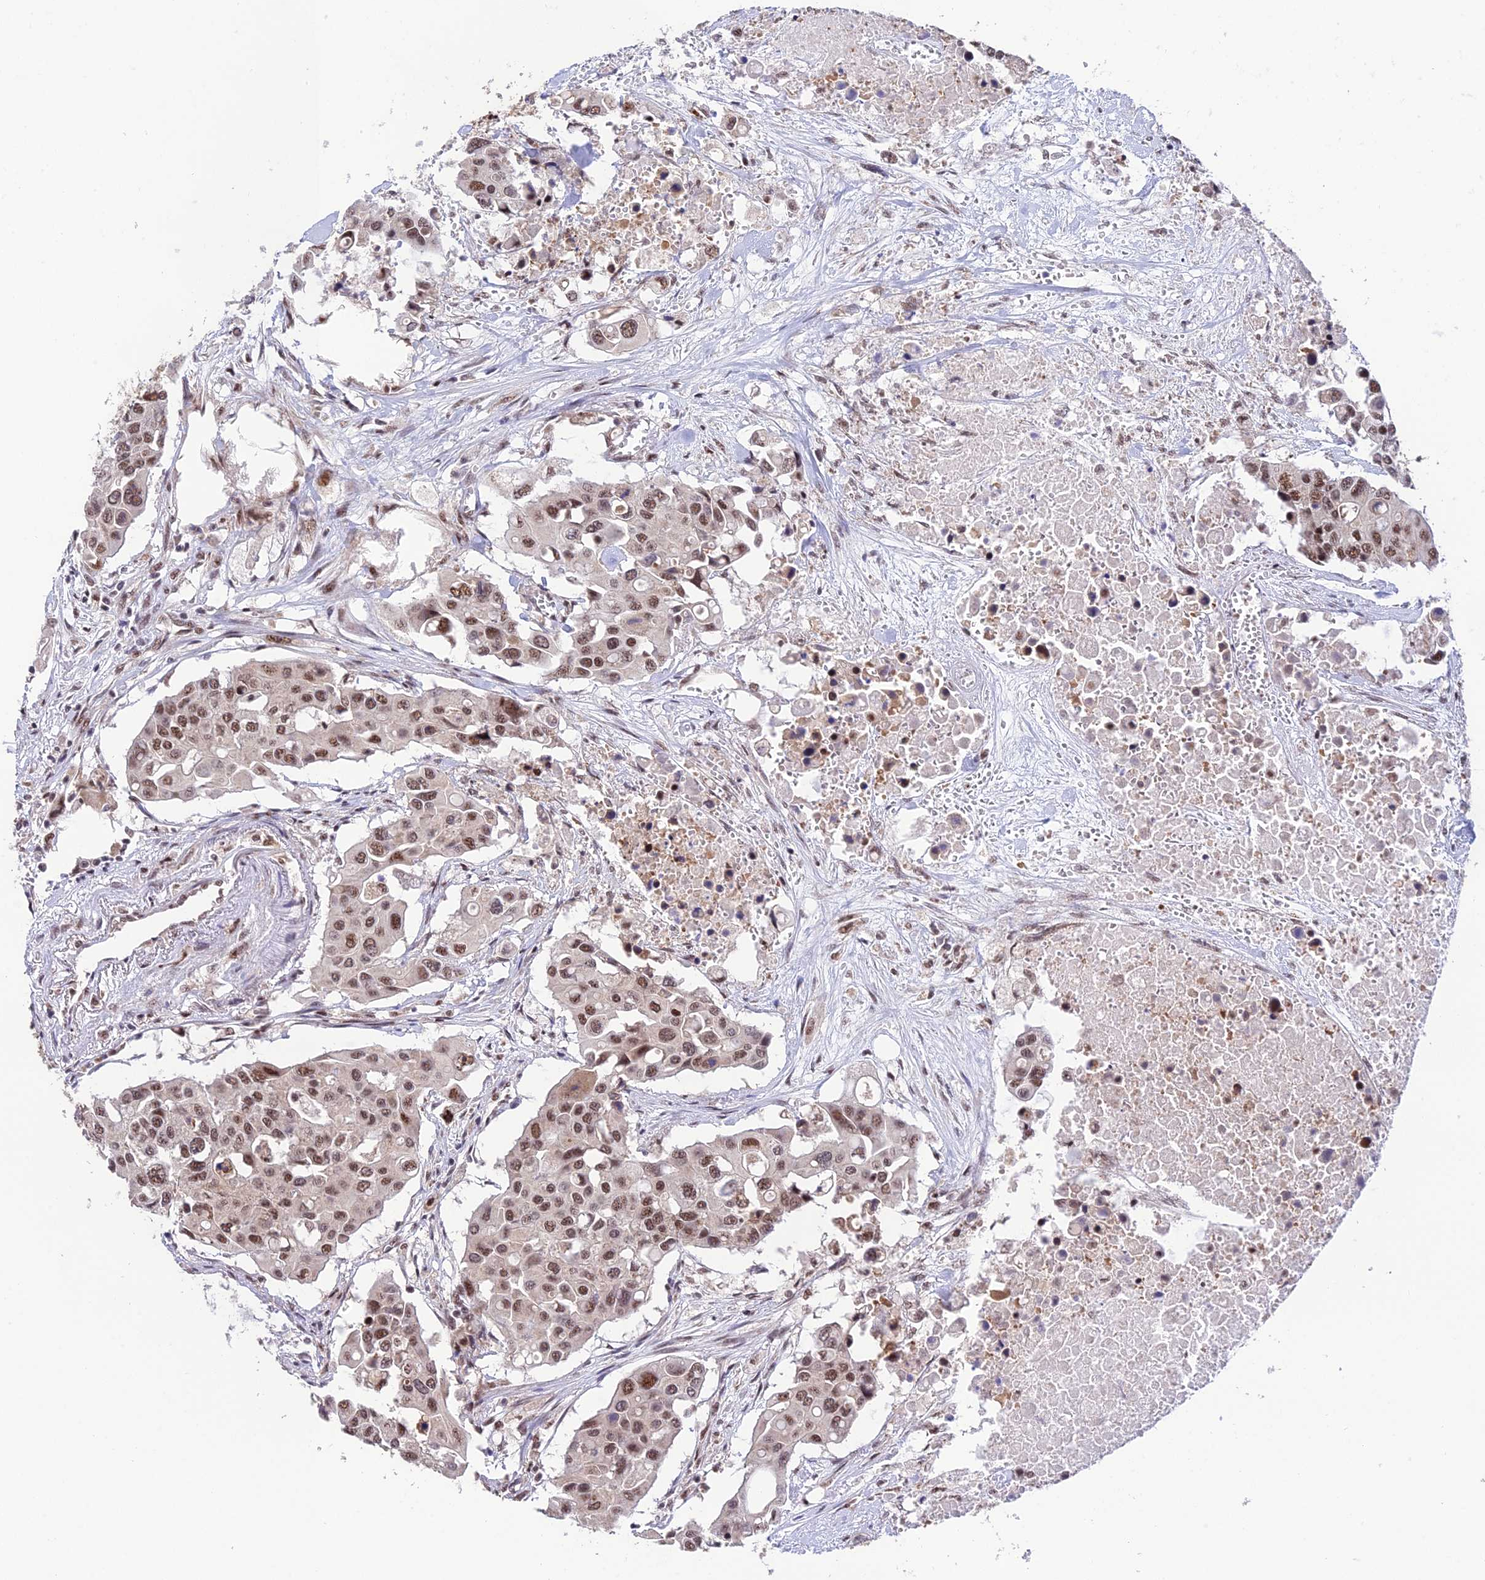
{"staining": {"intensity": "moderate", "quantity": ">75%", "location": "nuclear"}, "tissue": "colorectal cancer", "cell_type": "Tumor cells", "image_type": "cancer", "snomed": [{"axis": "morphology", "description": "Adenocarcinoma, NOS"}, {"axis": "topography", "description": "Colon"}], "caption": "Protein staining of colorectal cancer tissue exhibits moderate nuclear expression in approximately >75% of tumor cells.", "gene": "THOC7", "patient": {"sex": "male", "age": 77}}